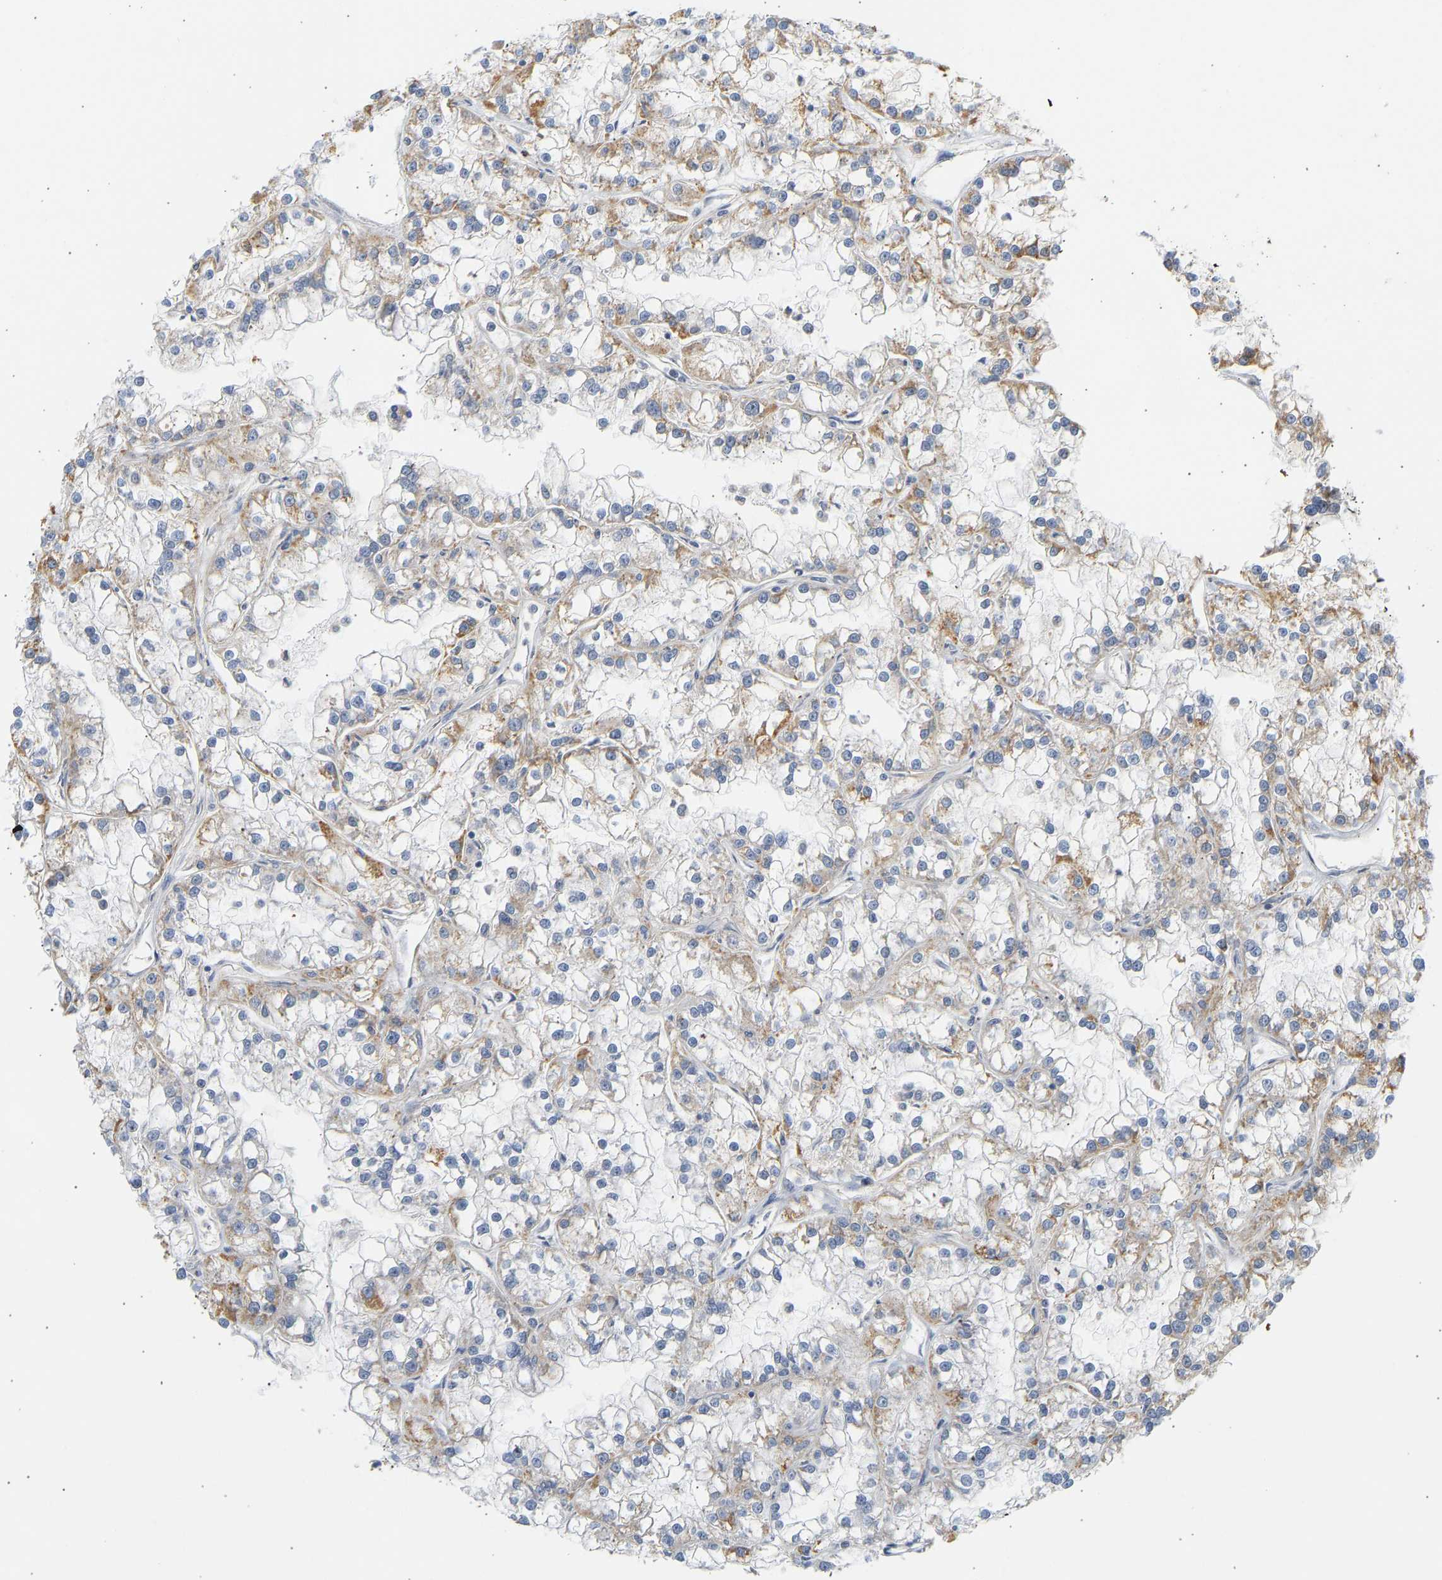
{"staining": {"intensity": "moderate", "quantity": "25%-75%", "location": "cytoplasmic/membranous"}, "tissue": "renal cancer", "cell_type": "Tumor cells", "image_type": "cancer", "snomed": [{"axis": "morphology", "description": "Adenocarcinoma, NOS"}, {"axis": "topography", "description": "Kidney"}], "caption": "Human renal adenocarcinoma stained with a protein marker reveals moderate staining in tumor cells.", "gene": "GRPEL2", "patient": {"sex": "female", "age": 52}}